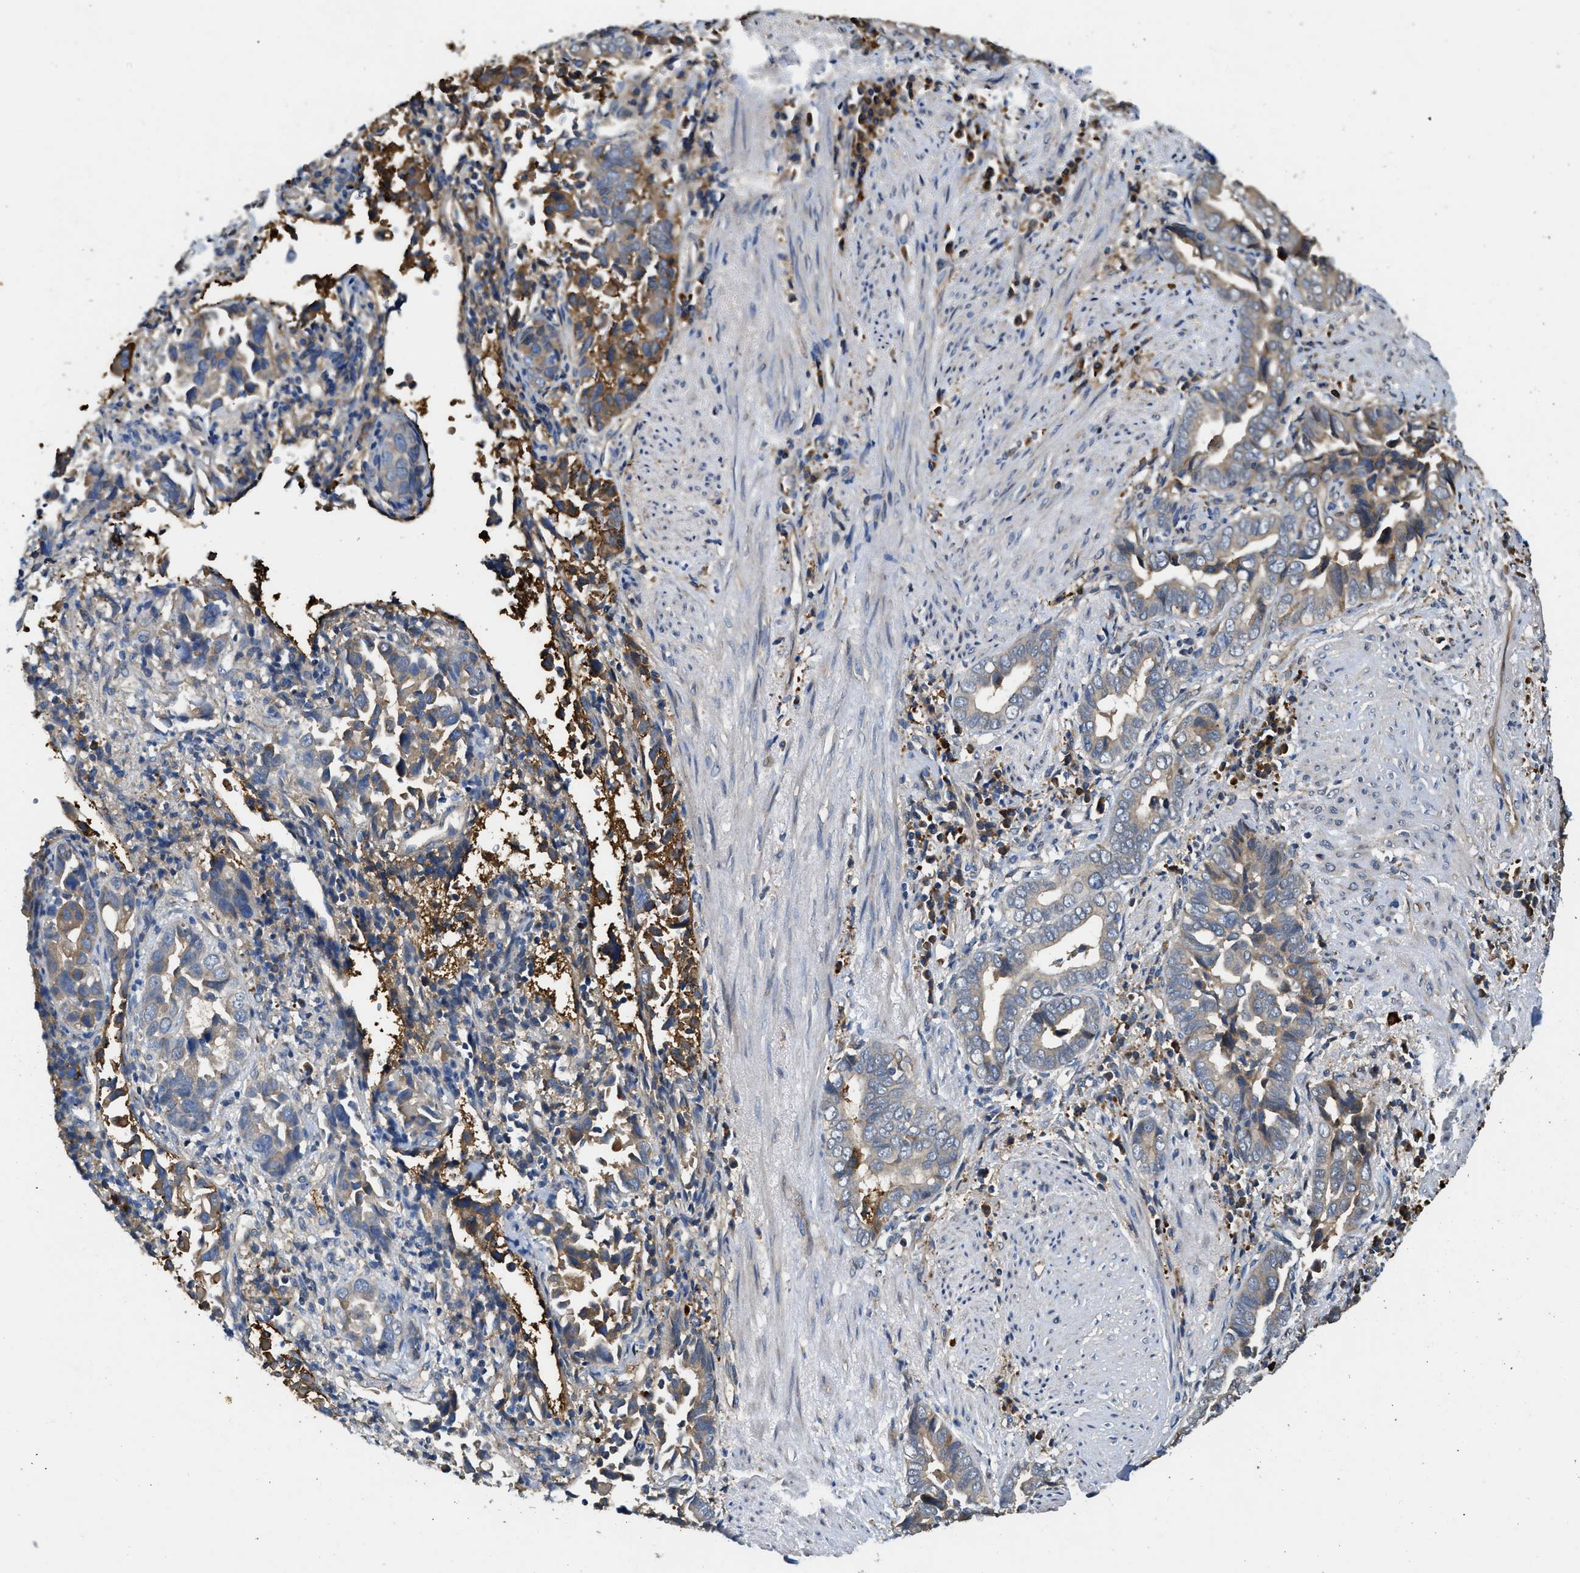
{"staining": {"intensity": "weak", "quantity": "<25%", "location": "cytoplasmic/membranous"}, "tissue": "liver cancer", "cell_type": "Tumor cells", "image_type": "cancer", "snomed": [{"axis": "morphology", "description": "Cholangiocarcinoma"}, {"axis": "topography", "description": "Liver"}], "caption": "Tumor cells are negative for protein expression in human liver cancer.", "gene": "RIPK2", "patient": {"sex": "female", "age": 79}}